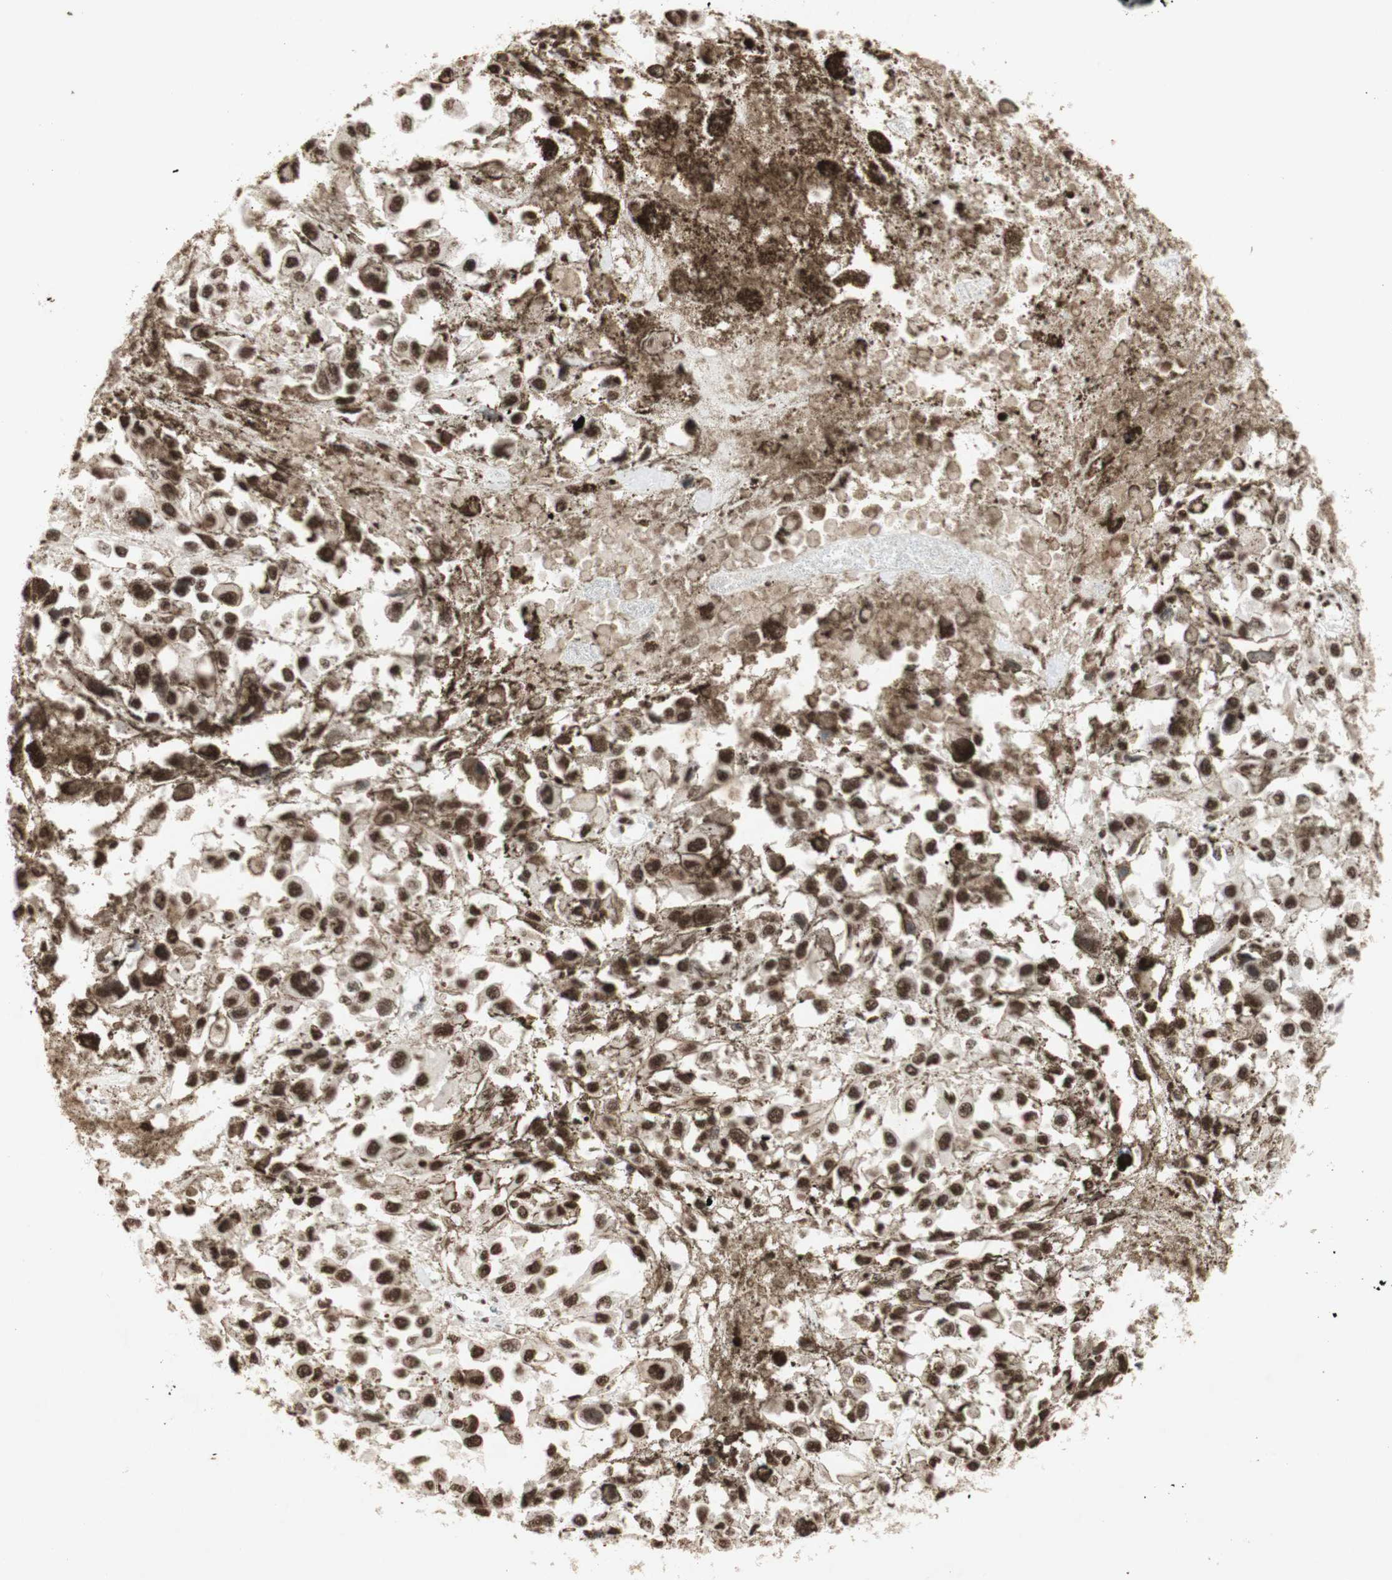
{"staining": {"intensity": "strong", "quantity": ">75%", "location": "nuclear"}, "tissue": "melanoma", "cell_type": "Tumor cells", "image_type": "cancer", "snomed": [{"axis": "morphology", "description": "Malignant melanoma, Metastatic site"}, {"axis": "topography", "description": "Lymph node"}], "caption": "Immunohistochemistry (DAB) staining of malignant melanoma (metastatic site) displays strong nuclear protein staining in about >75% of tumor cells.", "gene": "SNRPB", "patient": {"sex": "male", "age": 59}}